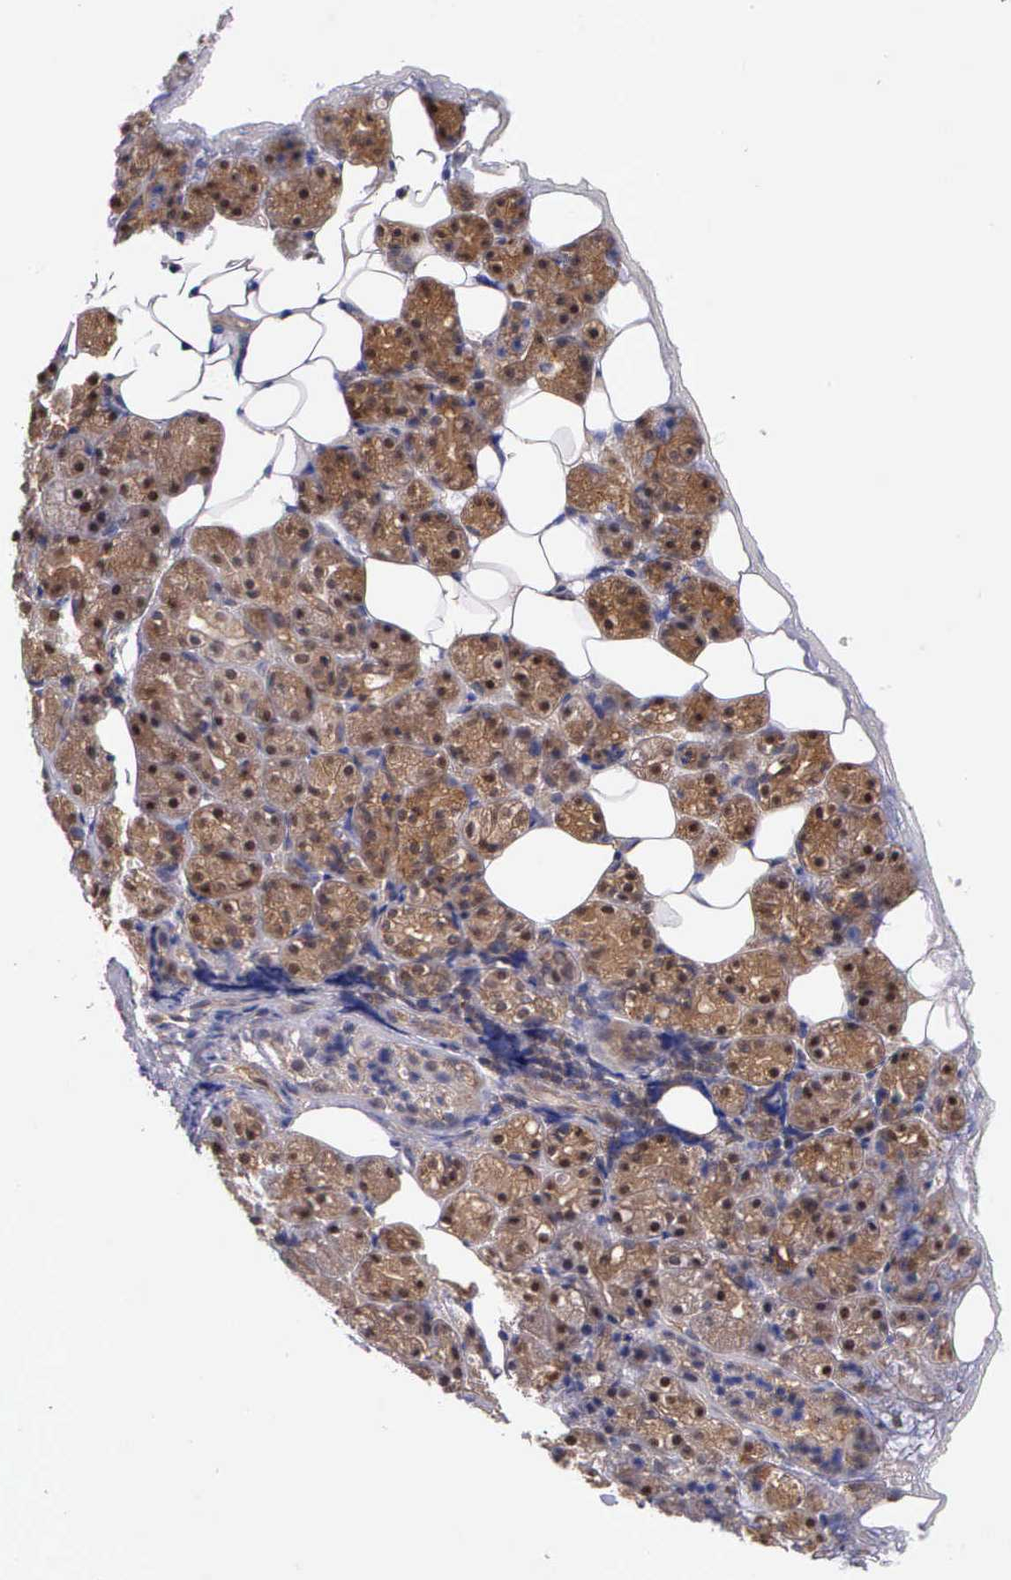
{"staining": {"intensity": "moderate", "quantity": "25%-75%", "location": "cytoplasmic/membranous"}, "tissue": "salivary gland", "cell_type": "Glandular cells", "image_type": "normal", "snomed": [{"axis": "morphology", "description": "Normal tissue, NOS"}, {"axis": "topography", "description": "Salivary gland"}], "caption": "Salivary gland stained with DAB IHC demonstrates medium levels of moderate cytoplasmic/membranous expression in about 25%-75% of glandular cells.", "gene": "IGBP1P2", "patient": {"sex": "female", "age": 55}}